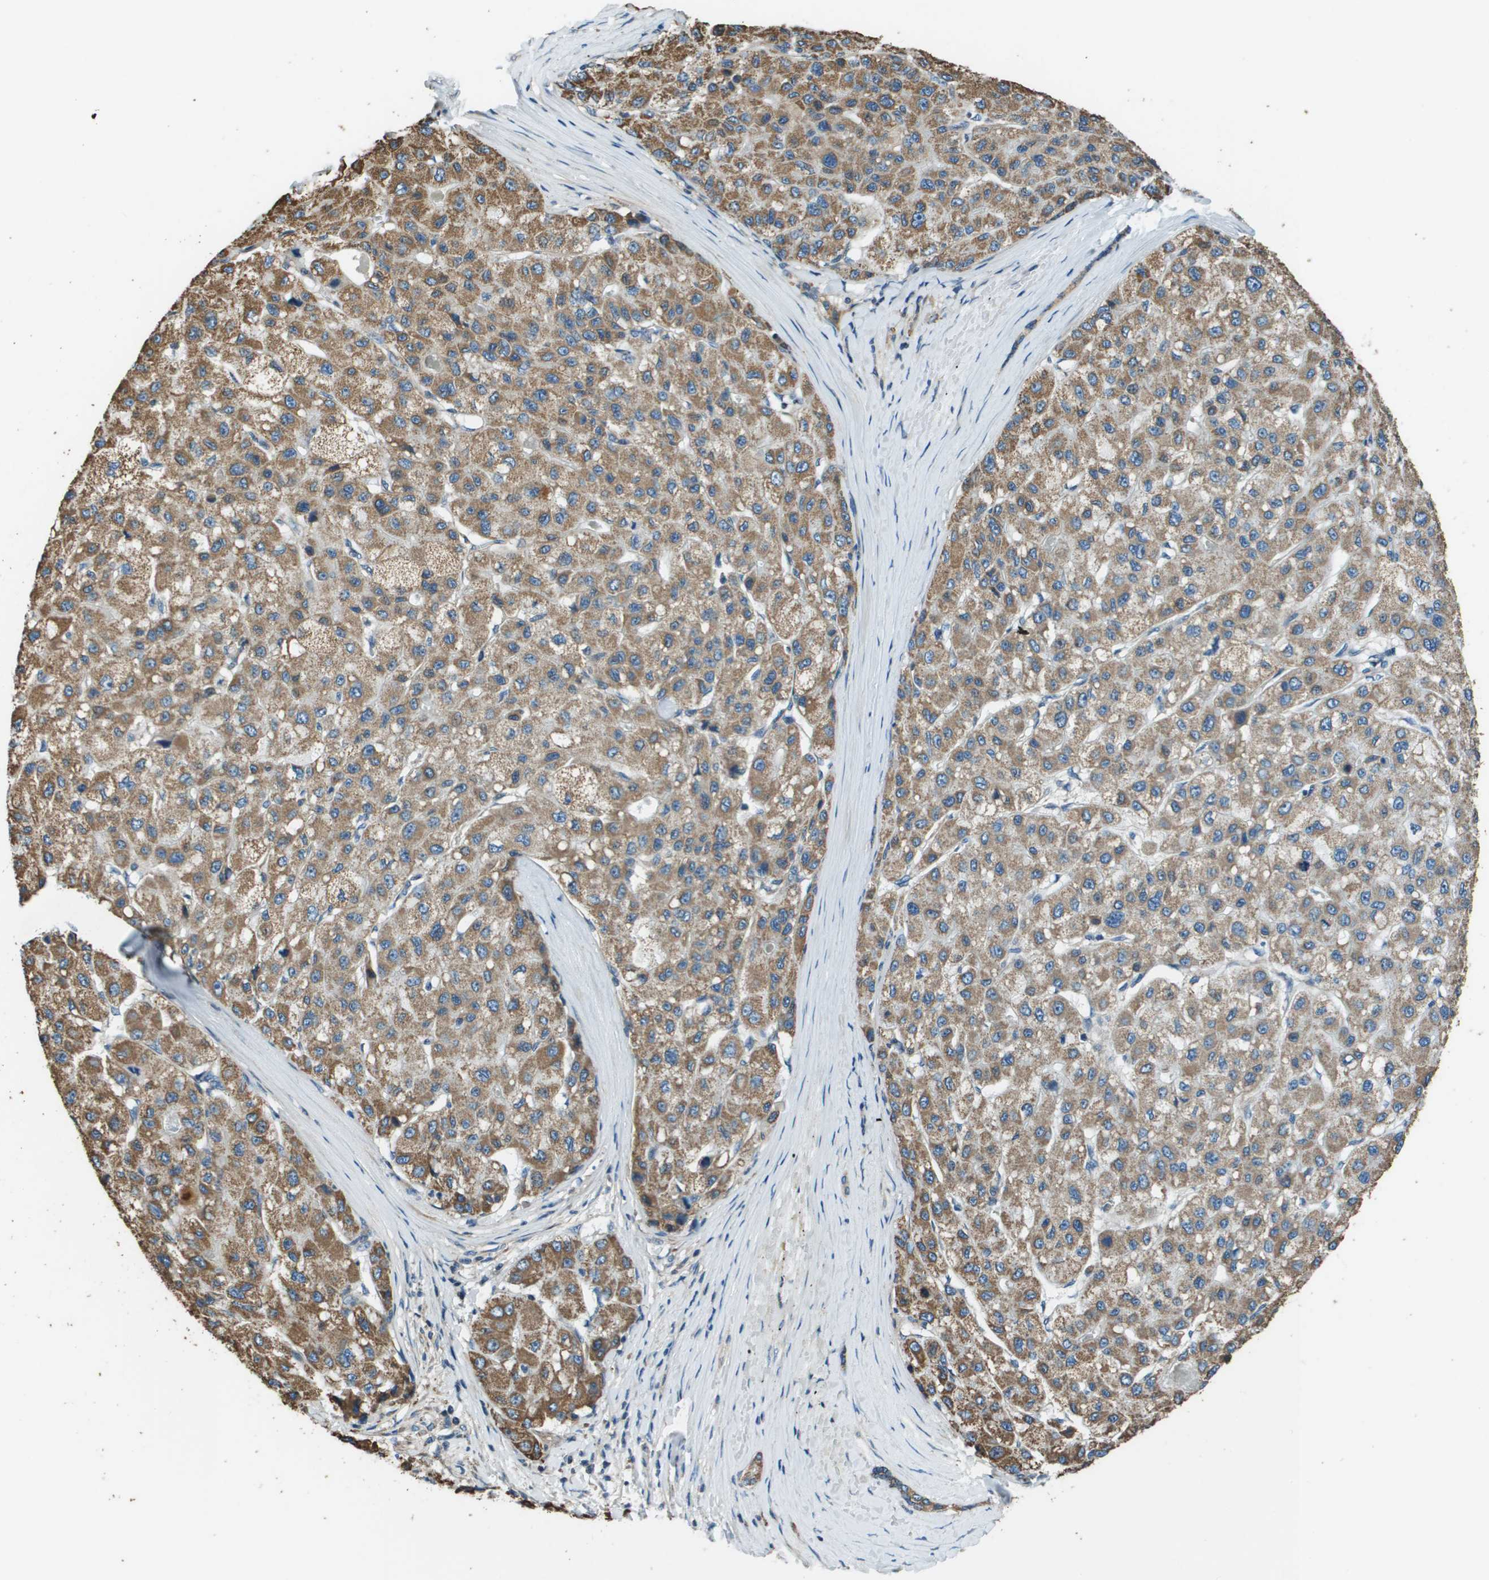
{"staining": {"intensity": "moderate", "quantity": ">75%", "location": "cytoplasmic/membranous"}, "tissue": "liver cancer", "cell_type": "Tumor cells", "image_type": "cancer", "snomed": [{"axis": "morphology", "description": "Carcinoma, Hepatocellular, NOS"}, {"axis": "topography", "description": "Liver"}], "caption": "This image demonstrates hepatocellular carcinoma (liver) stained with immunohistochemistry to label a protein in brown. The cytoplasmic/membranous of tumor cells show moderate positivity for the protein. Nuclei are counter-stained blue.", "gene": "TMEM51", "patient": {"sex": "male", "age": 80}}